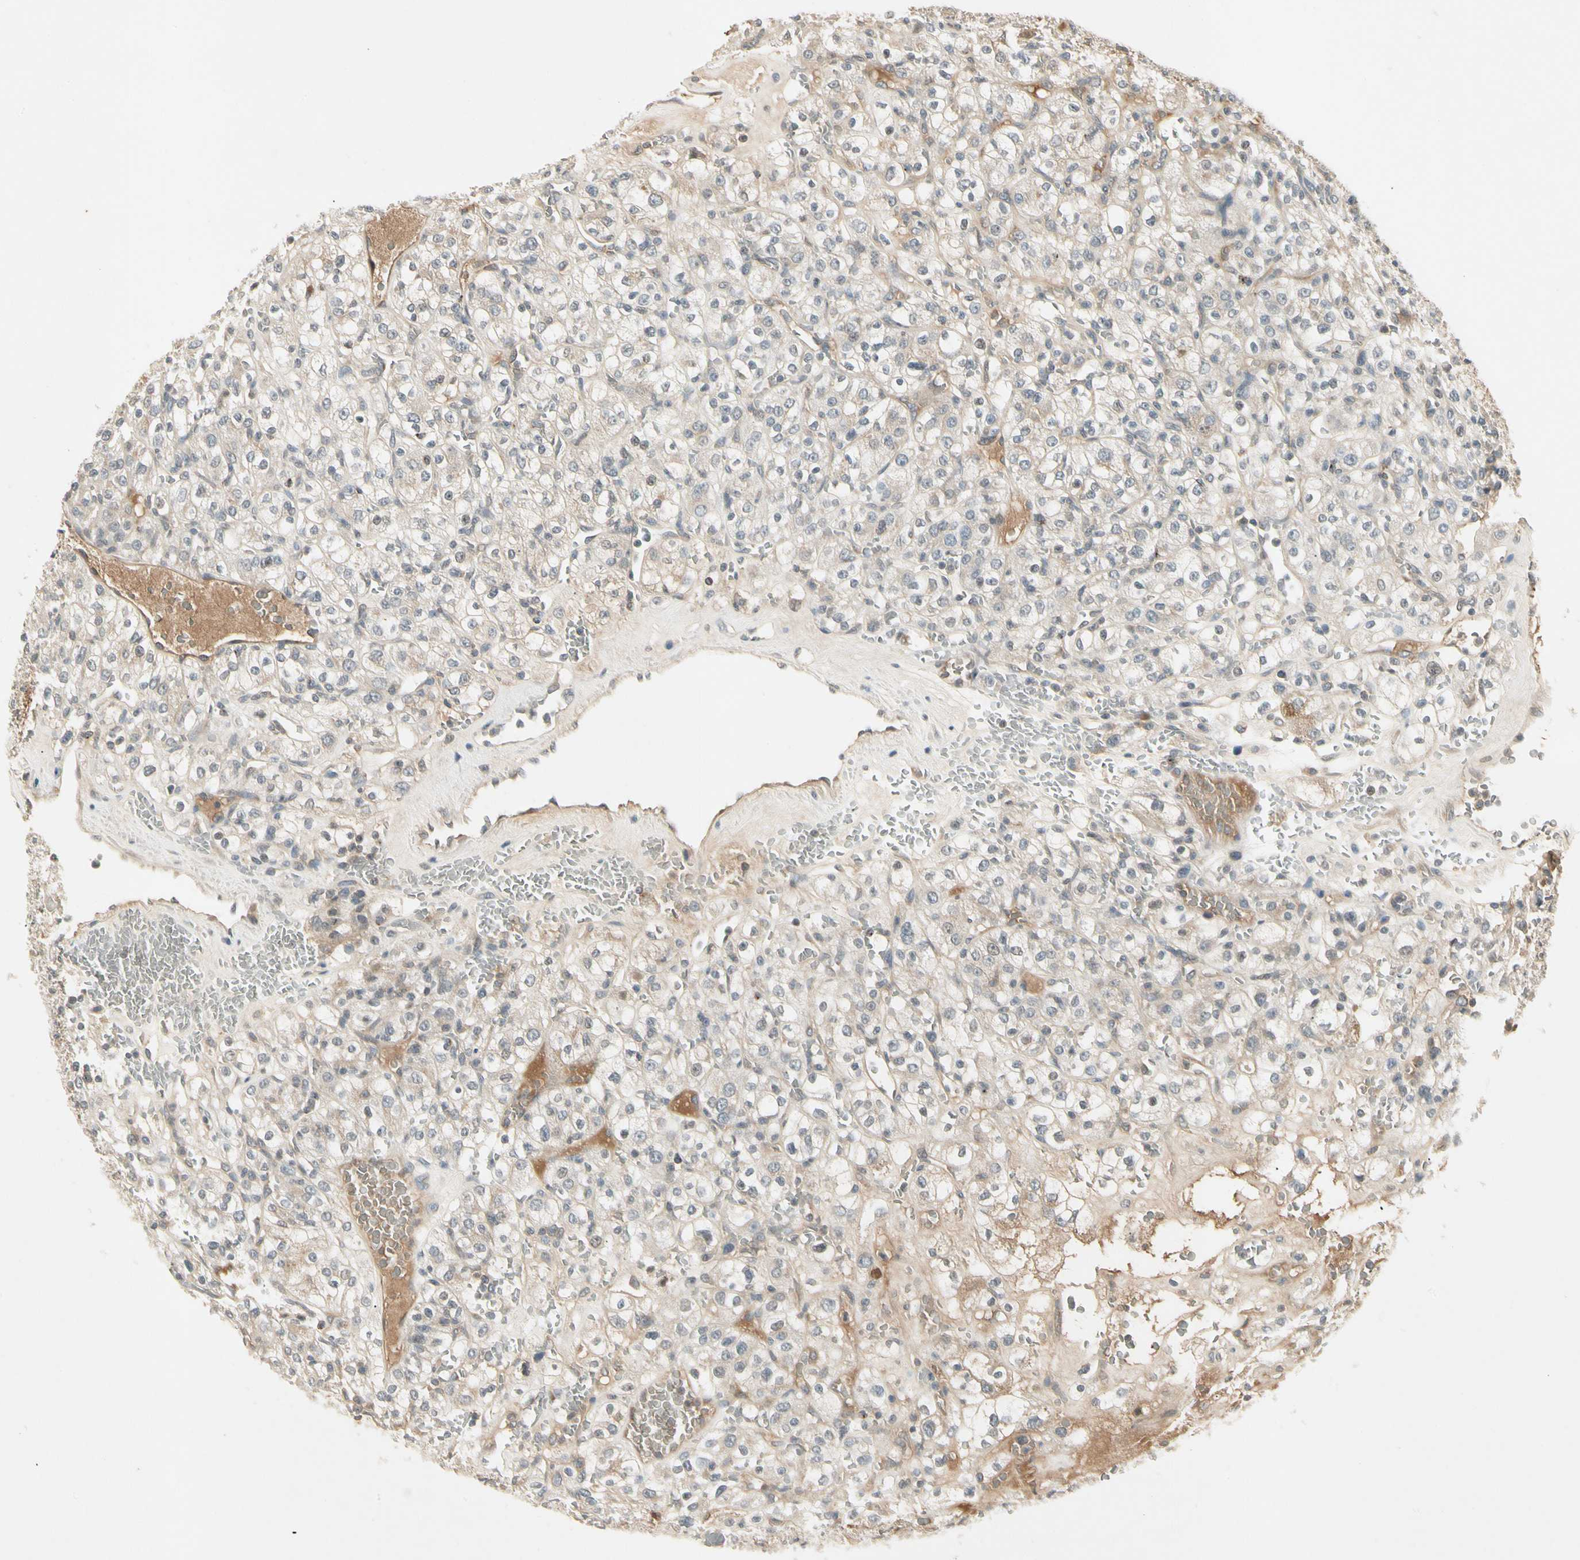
{"staining": {"intensity": "weak", "quantity": "25%-75%", "location": "cytoplasmic/membranous"}, "tissue": "renal cancer", "cell_type": "Tumor cells", "image_type": "cancer", "snomed": [{"axis": "morphology", "description": "Normal tissue, NOS"}, {"axis": "morphology", "description": "Adenocarcinoma, NOS"}, {"axis": "topography", "description": "Kidney"}], "caption": "Weak cytoplasmic/membranous protein expression is present in approximately 25%-75% of tumor cells in renal adenocarcinoma.", "gene": "CCL4", "patient": {"sex": "female", "age": 72}}